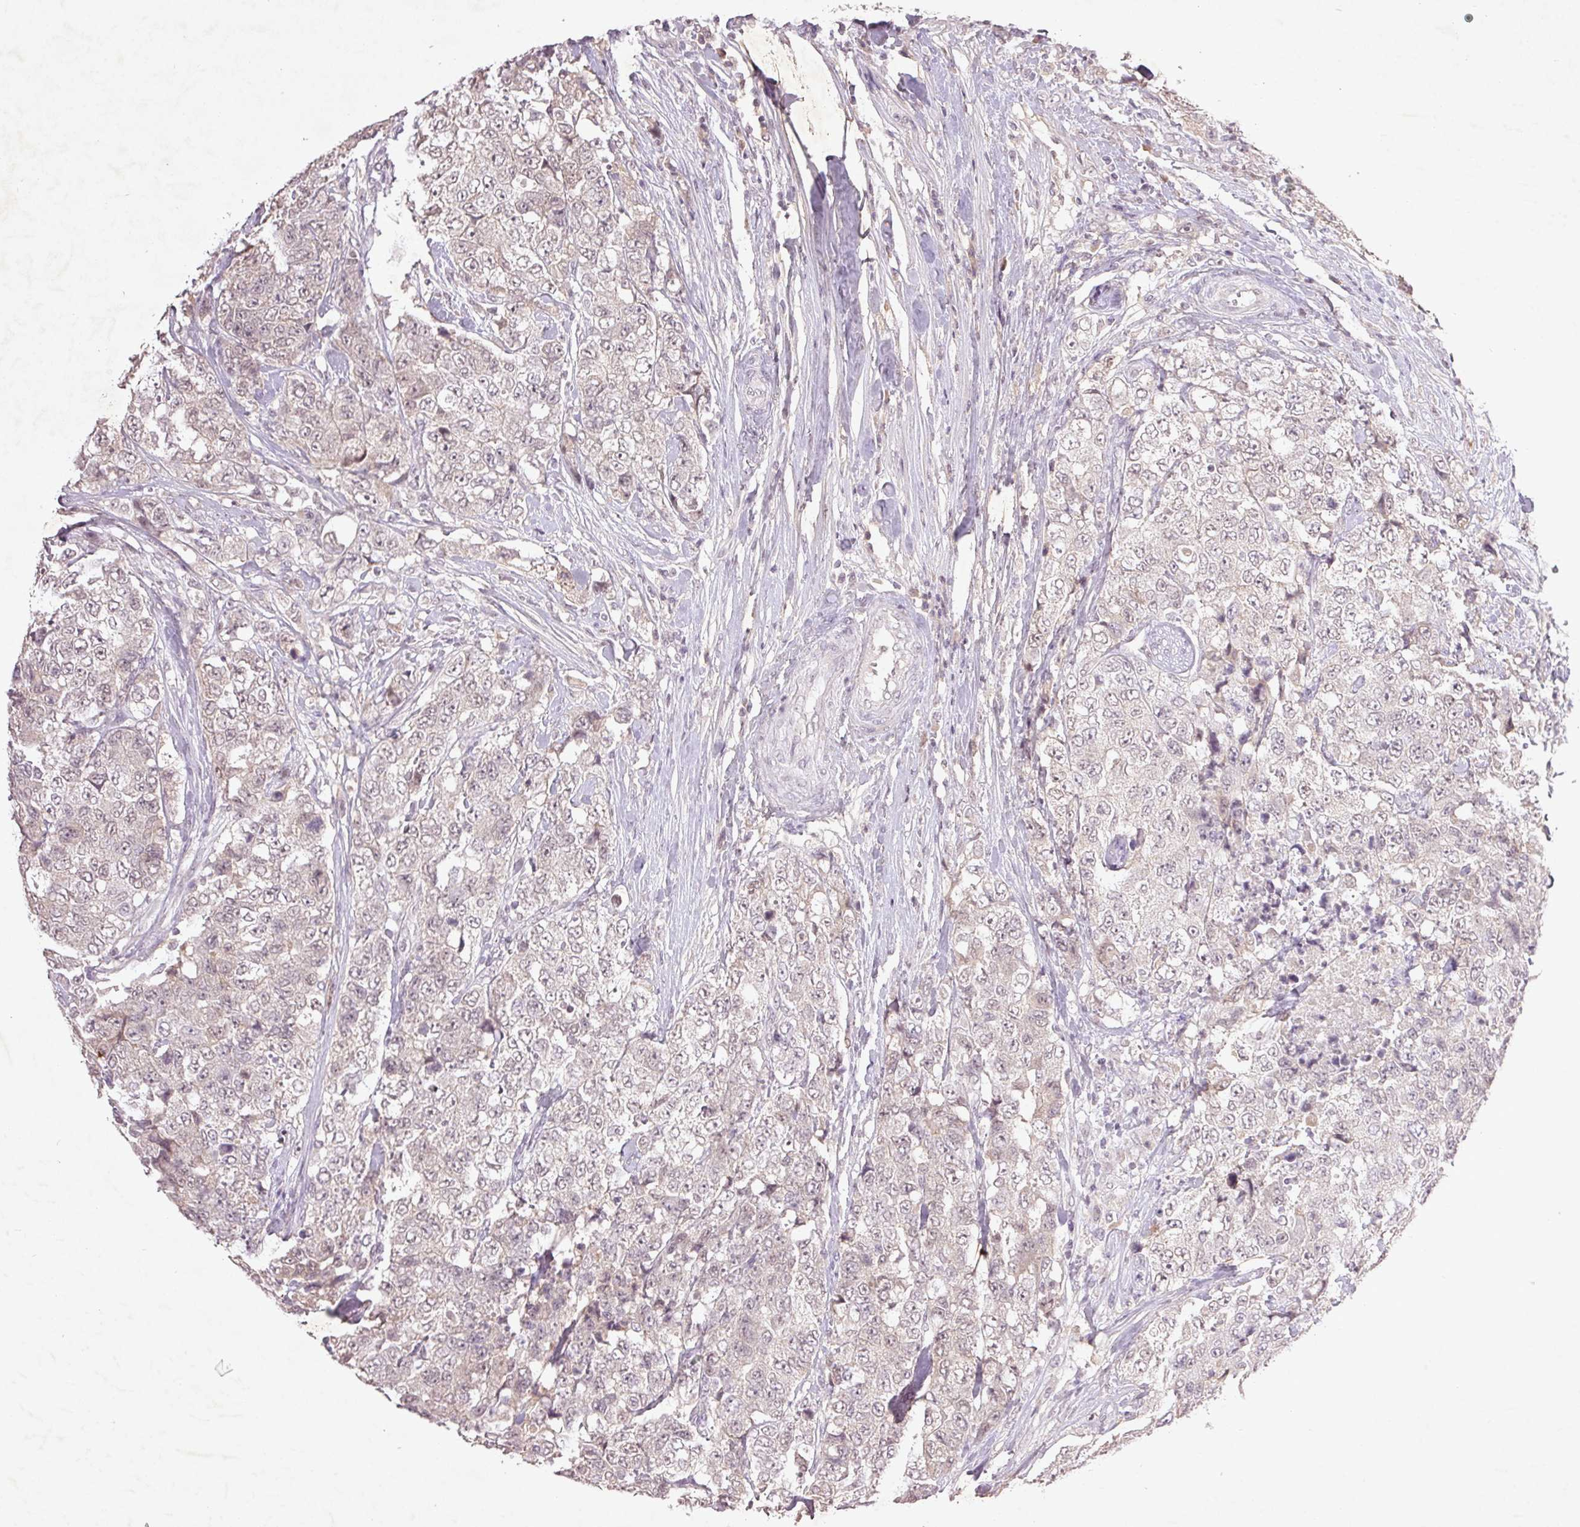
{"staining": {"intensity": "negative", "quantity": "none", "location": "none"}, "tissue": "urothelial cancer", "cell_type": "Tumor cells", "image_type": "cancer", "snomed": [{"axis": "morphology", "description": "Urothelial carcinoma, High grade"}, {"axis": "topography", "description": "Urinary bladder"}], "caption": "Tumor cells are negative for brown protein staining in urothelial carcinoma (high-grade).", "gene": "FAM168B", "patient": {"sex": "female", "age": 78}}